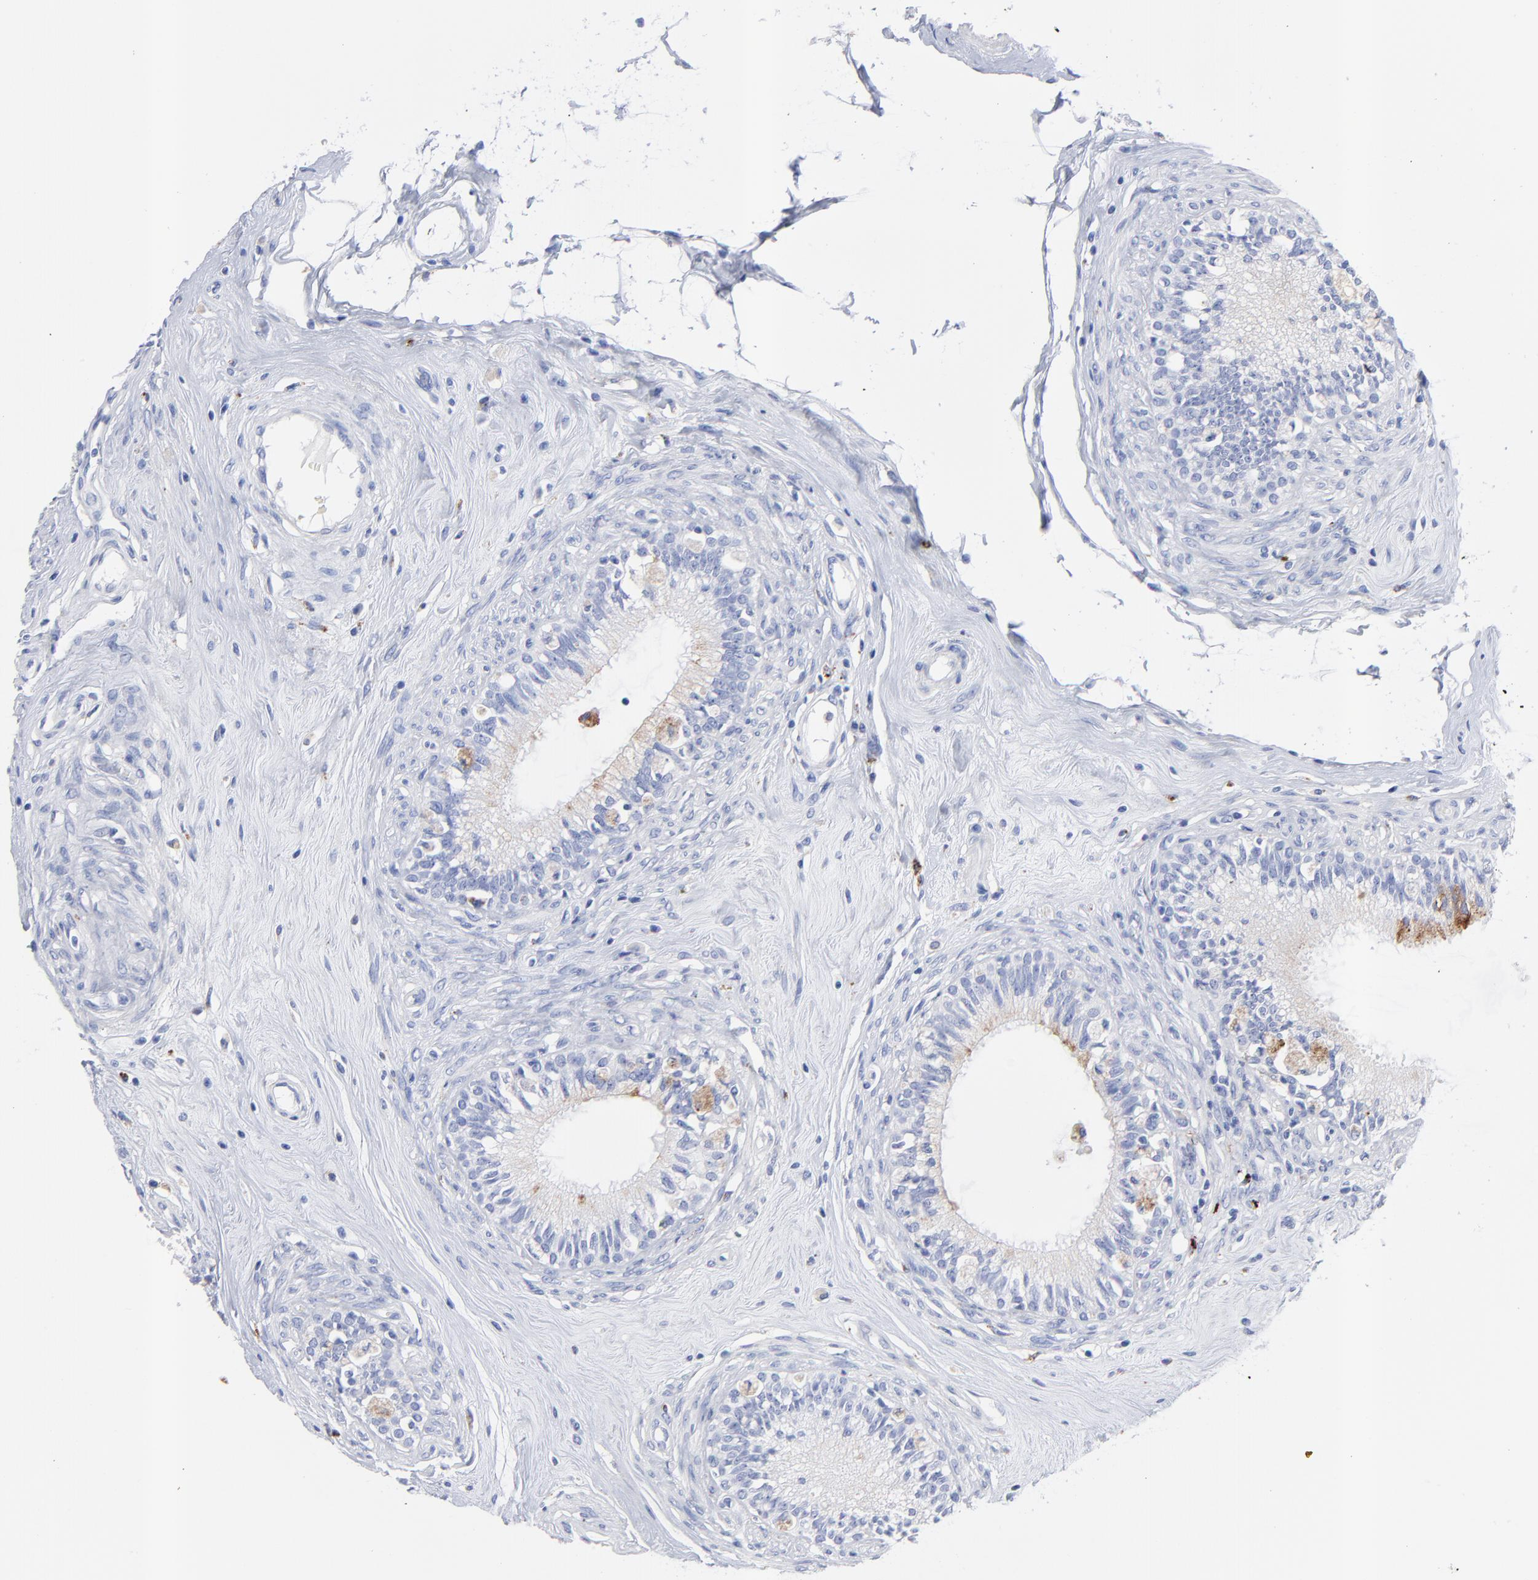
{"staining": {"intensity": "strong", "quantity": ">75%", "location": "cytoplasmic/membranous"}, "tissue": "epididymis", "cell_type": "Glandular cells", "image_type": "normal", "snomed": [{"axis": "morphology", "description": "Normal tissue, NOS"}, {"axis": "morphology", "description": "Inflammation, NOS"}, {"axis": "topography", "description": "Epididymis"}], "caption": "Strong cytoplasmic/membranous protein expression is seen in about >75% of glandular cells in epididymis. The protein of interest is shown in brown color, while the nuclei are stained blue.", "gene": "CPVL", "patient": {"sex": "male", "age": 84}}